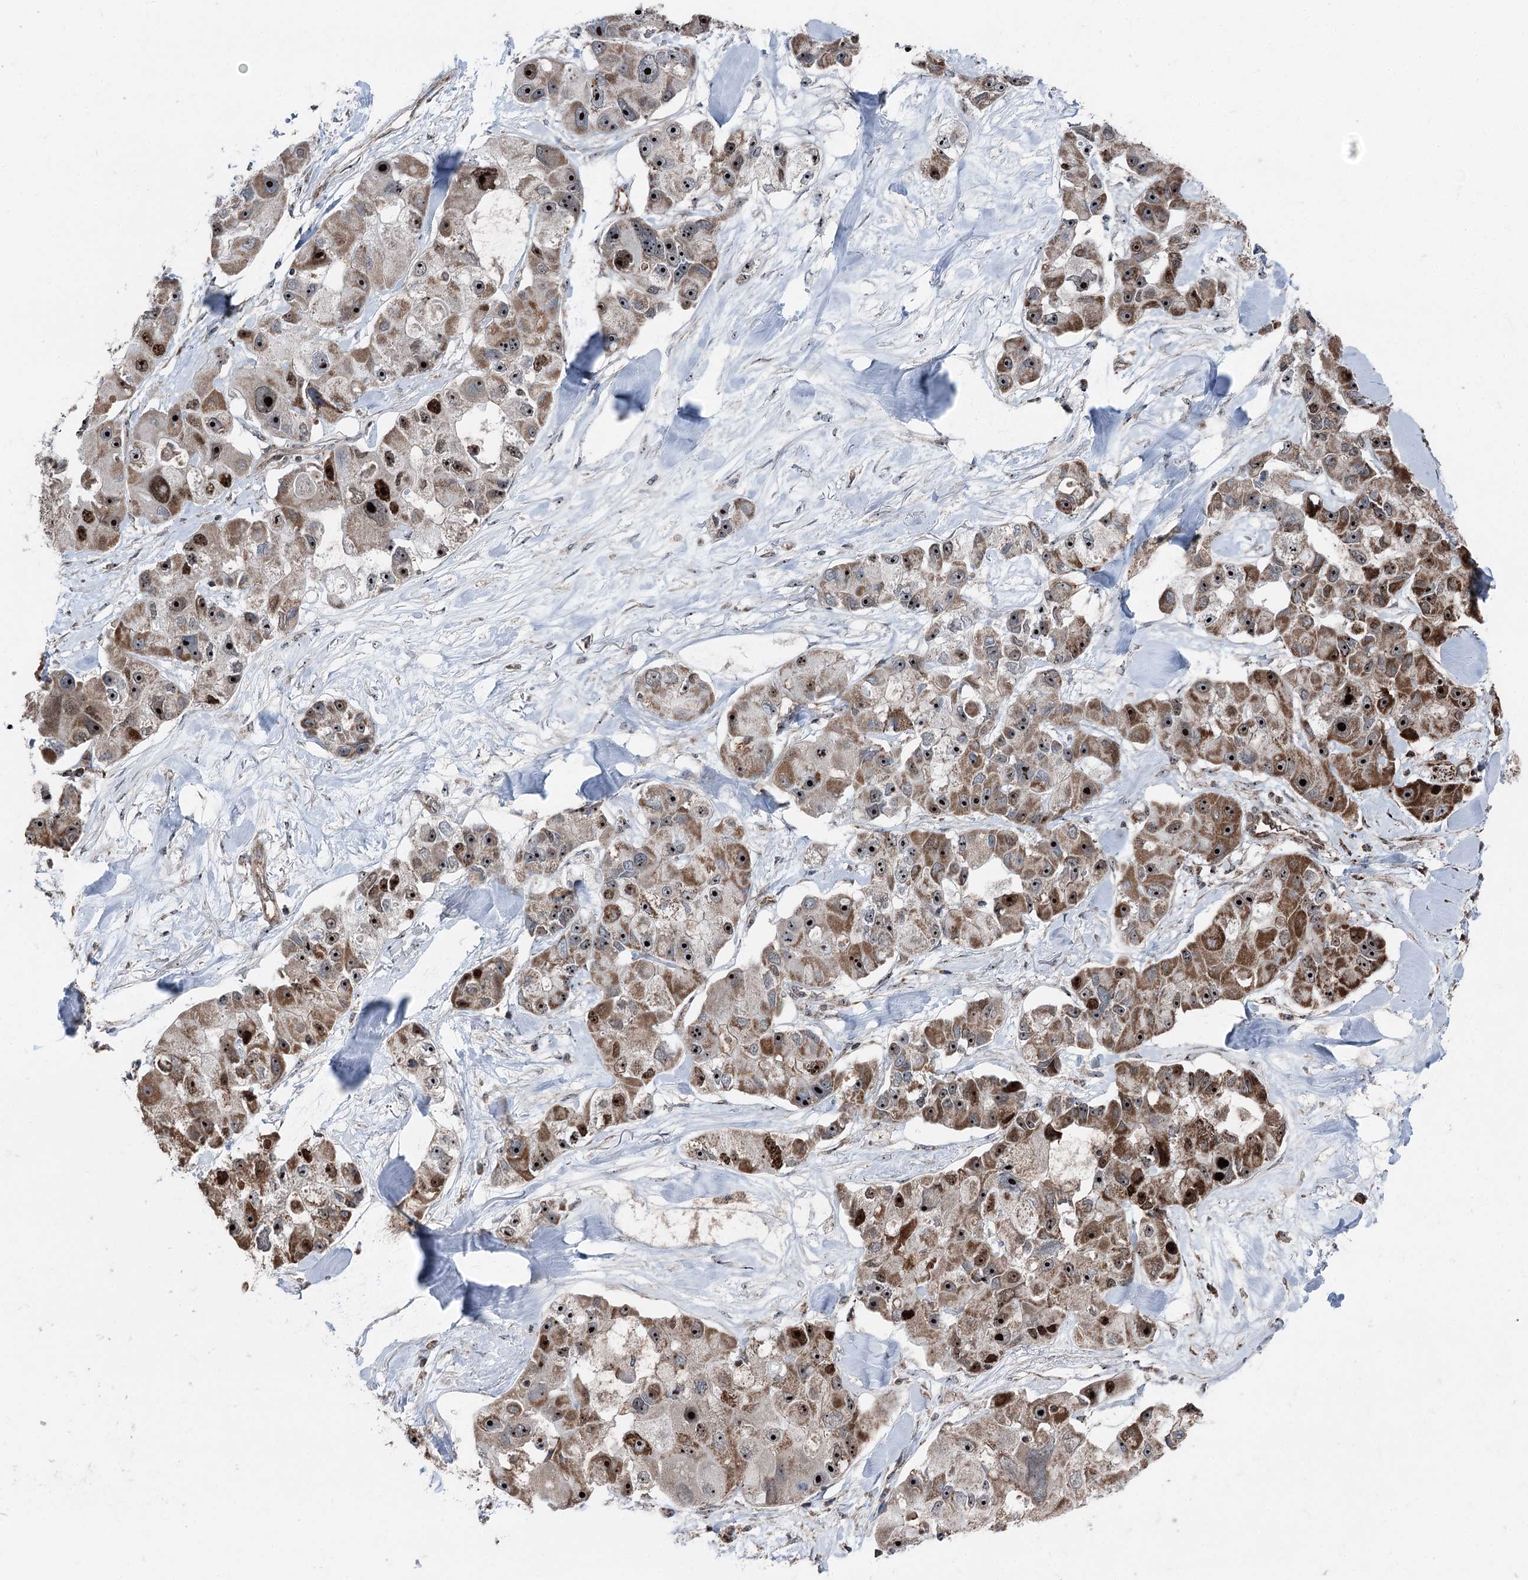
{"staining": {"intensity": "strong", "quantity": ">75%", "location": "cytoplasmic/membranous,nuclear"}, "tissue": "lung cancer", "cell_type": "Tumor cells", "image_type": "cancer", "snomed": [{"axis": "morphology", "description": "Adenocarcinoma, NOS"}, {"axis": "topography", "description": "Lung"}], "caption": "IHC image of neoplastic tissue: lung cancer (adenocarcinoma) stained using immunohistochemistry (IHC) displays high levels of strong protein expression localized specifically in the cytoplasmic/membranous and nuclear of tumor cells, appearing as a cytoplasmic/membranous and nuclear brown color.", "gene": "STEEP1", "patient": {"sex": "female", "age": 54}}